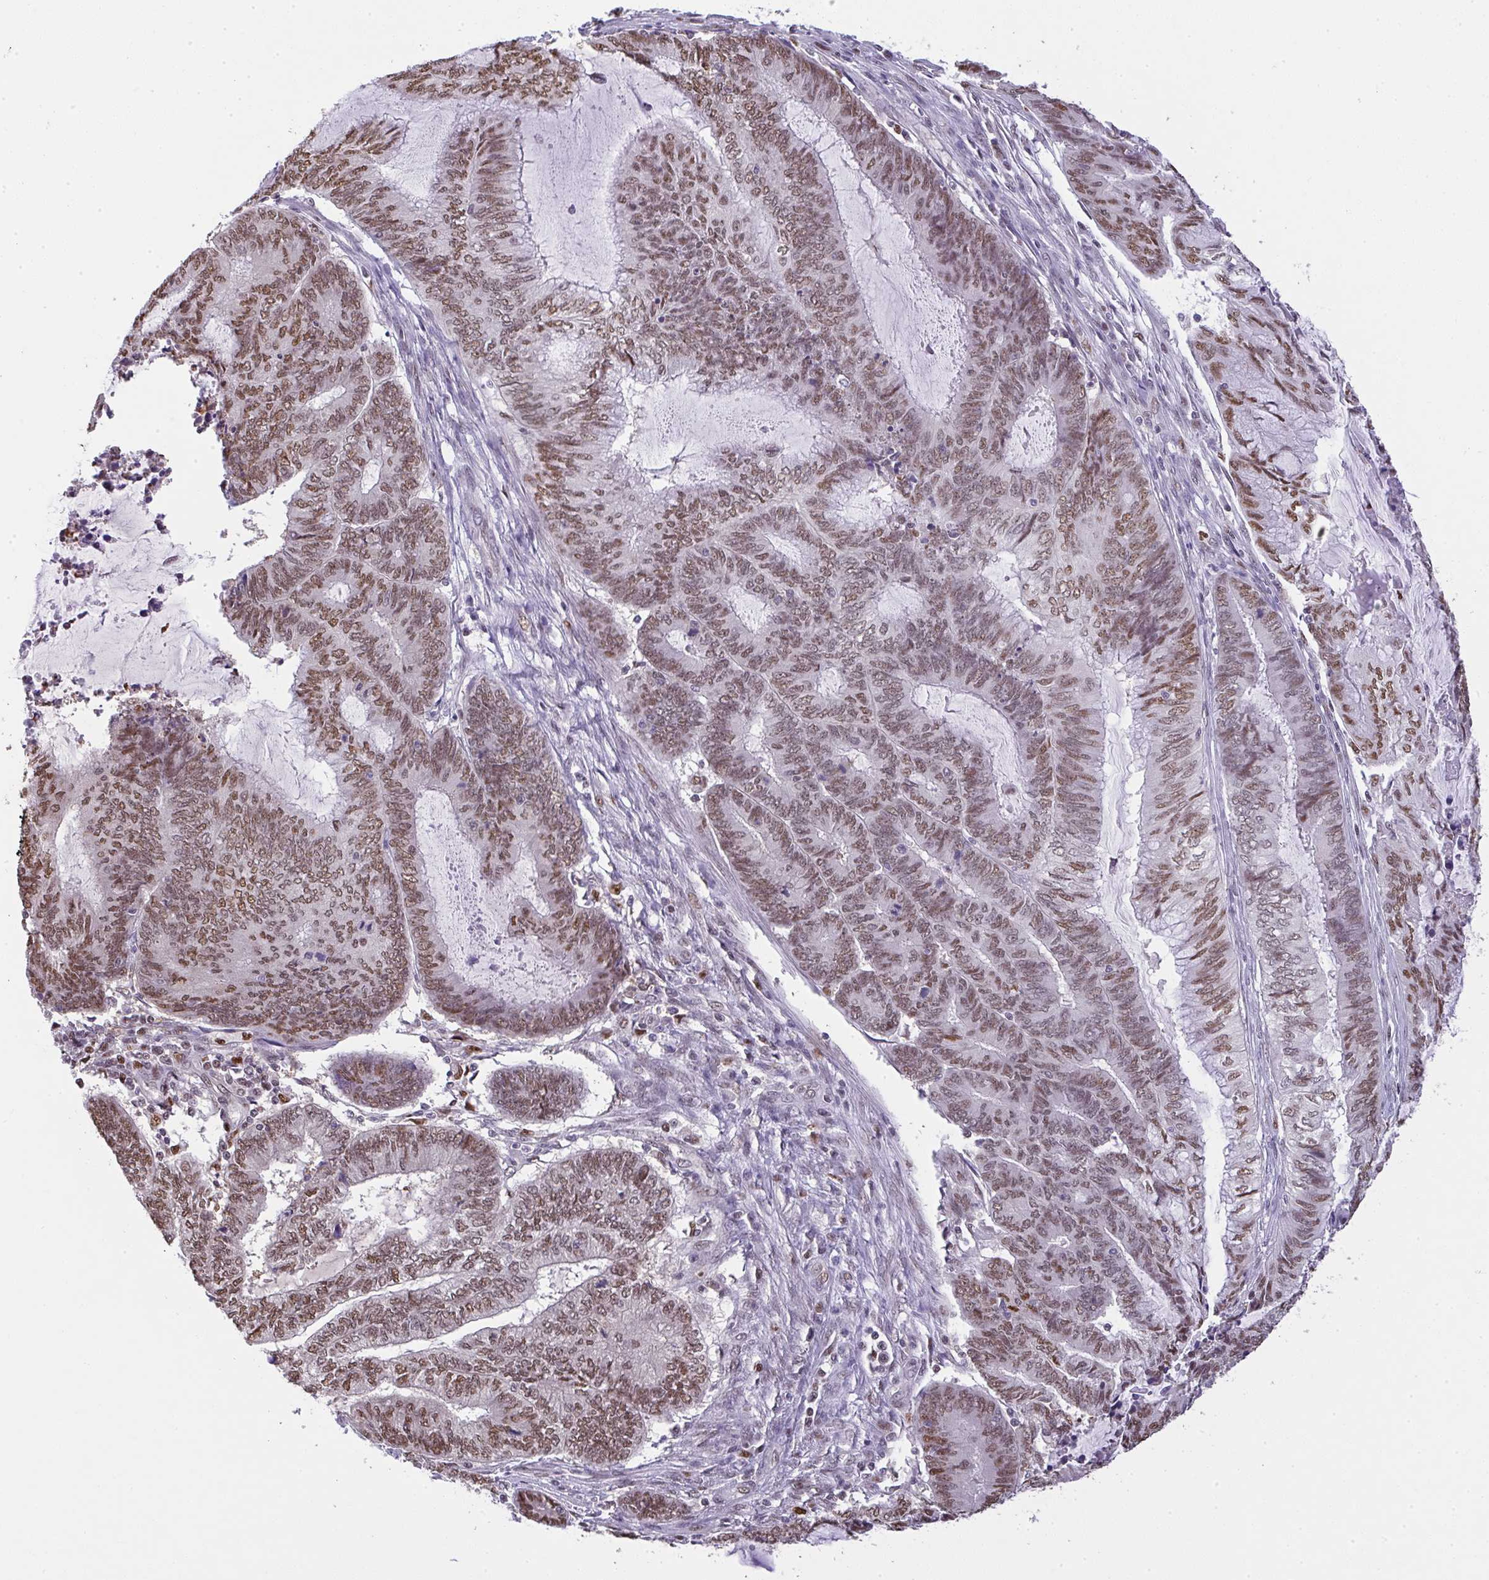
{"staining": {"intensity": "moderate", "quantity": ">75%", "location": "nuclear"}, "tissue": "endometrial cancer", "cell_type": "Tumor cells", "image_type": "cancer", "snomed": [{"axis": "morphology", "description": "Adenocarcinoma, NOS"}, {"axis": "topography", "description": "Uterus"}, {"axis": "topography", "description": "Endometrium"}], "caption": "Human endometrial cancer (adenocarcinoma) stained with a brown dye reveals moderate nuclear positive staining in approximately >75% of tumor cells.", "gene": "BBX", "patient": {"sex": "female", "age": 70}}